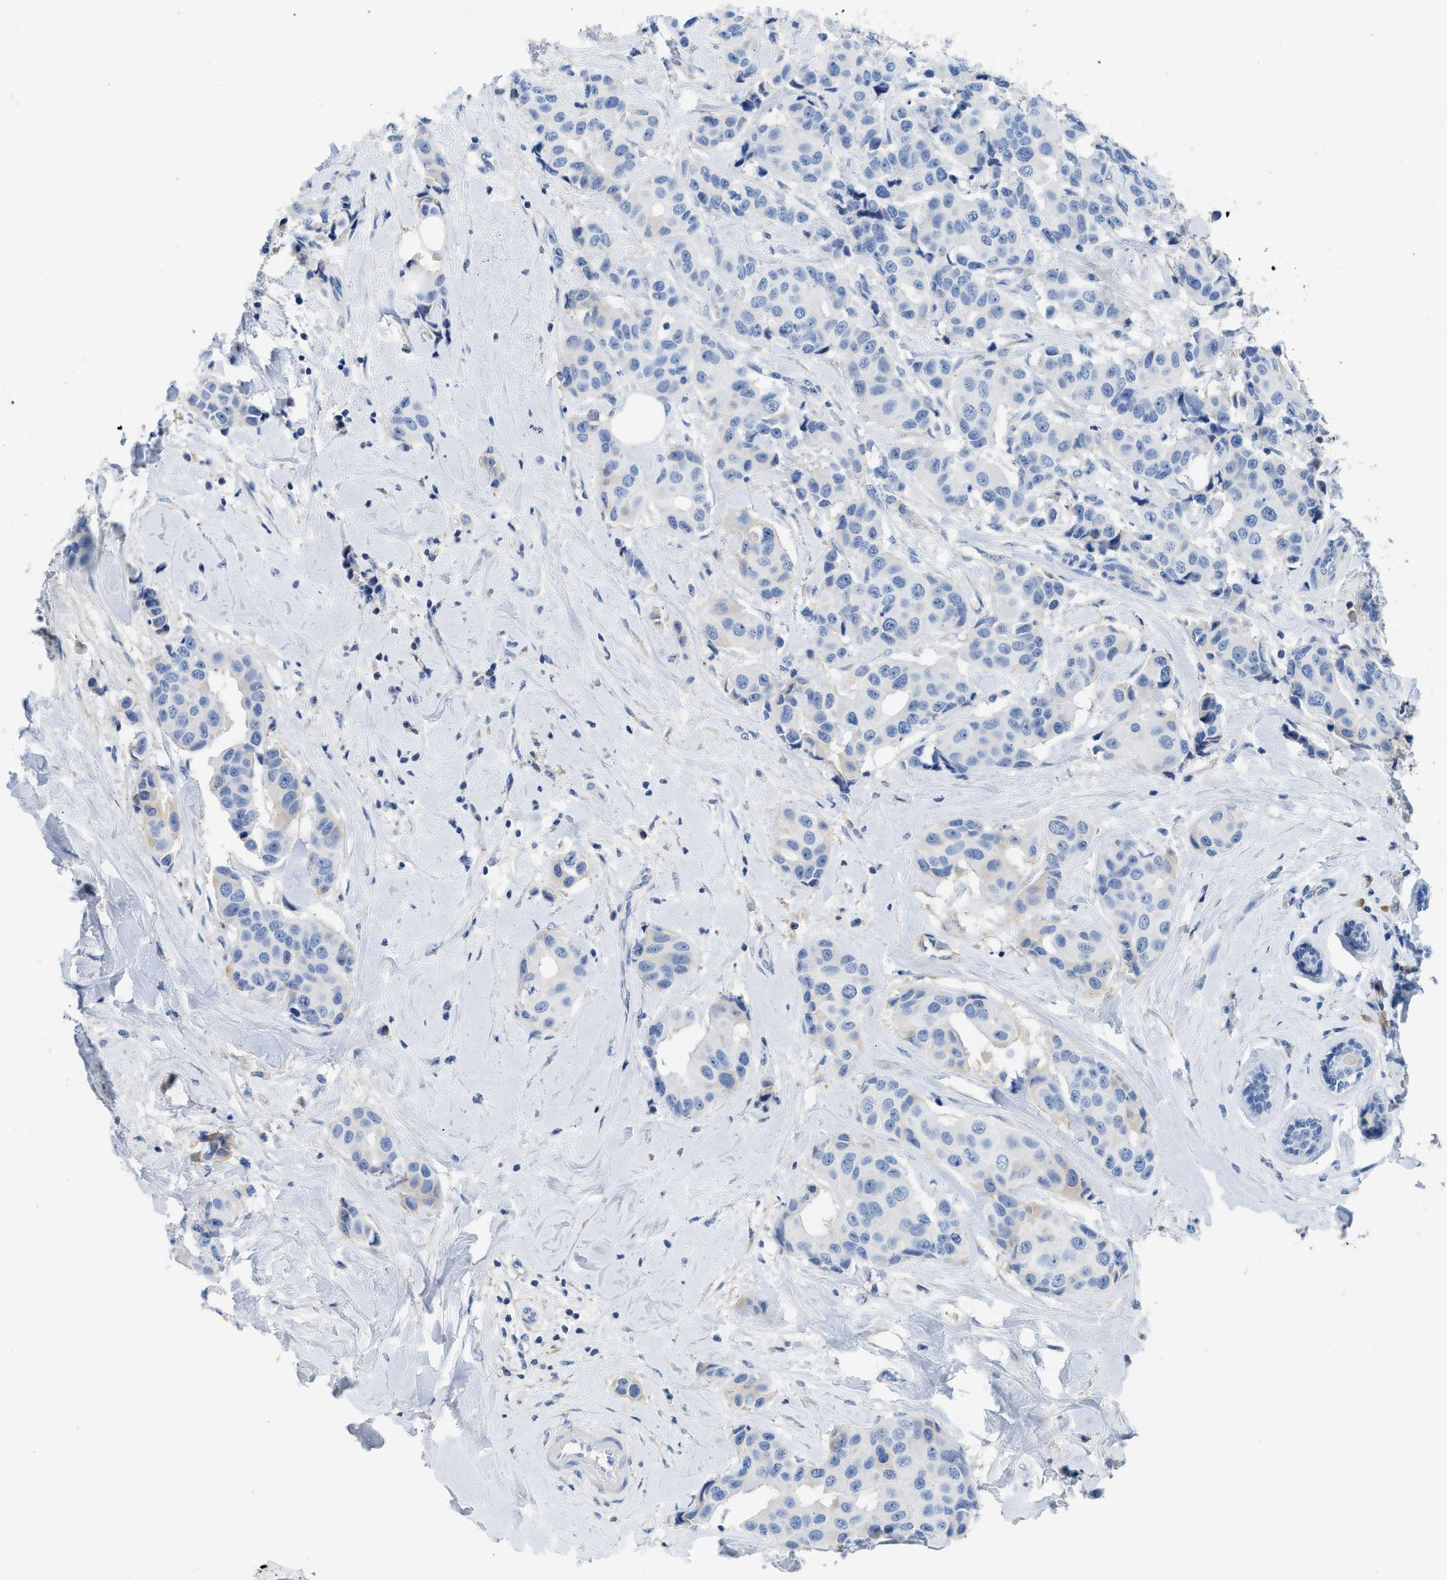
{"staining": {"intensity": "negative", "quantity": "none", "location": "none"}, "tissue": "breast cancer", "cell_type": "Tumor cells", "image_type": "cancer", "snomed": [{"axis": "morphology", "description": "Normal tissue, NOS"}, {"axis": "morphology", "description": "Duct carcinoma"}, {"axis": "topography", "description": "Breast"}], "caption": "DAB (3,3'-diaminobenzidine) immunohistochemical staining of human breast infiltrating ductal carcinoma displays no significant positivity in tumor cells. (DAB IHC with hematoxylin counter stain).", "gene": "C1S", "patient": {"sex": "female", "age": 39}}